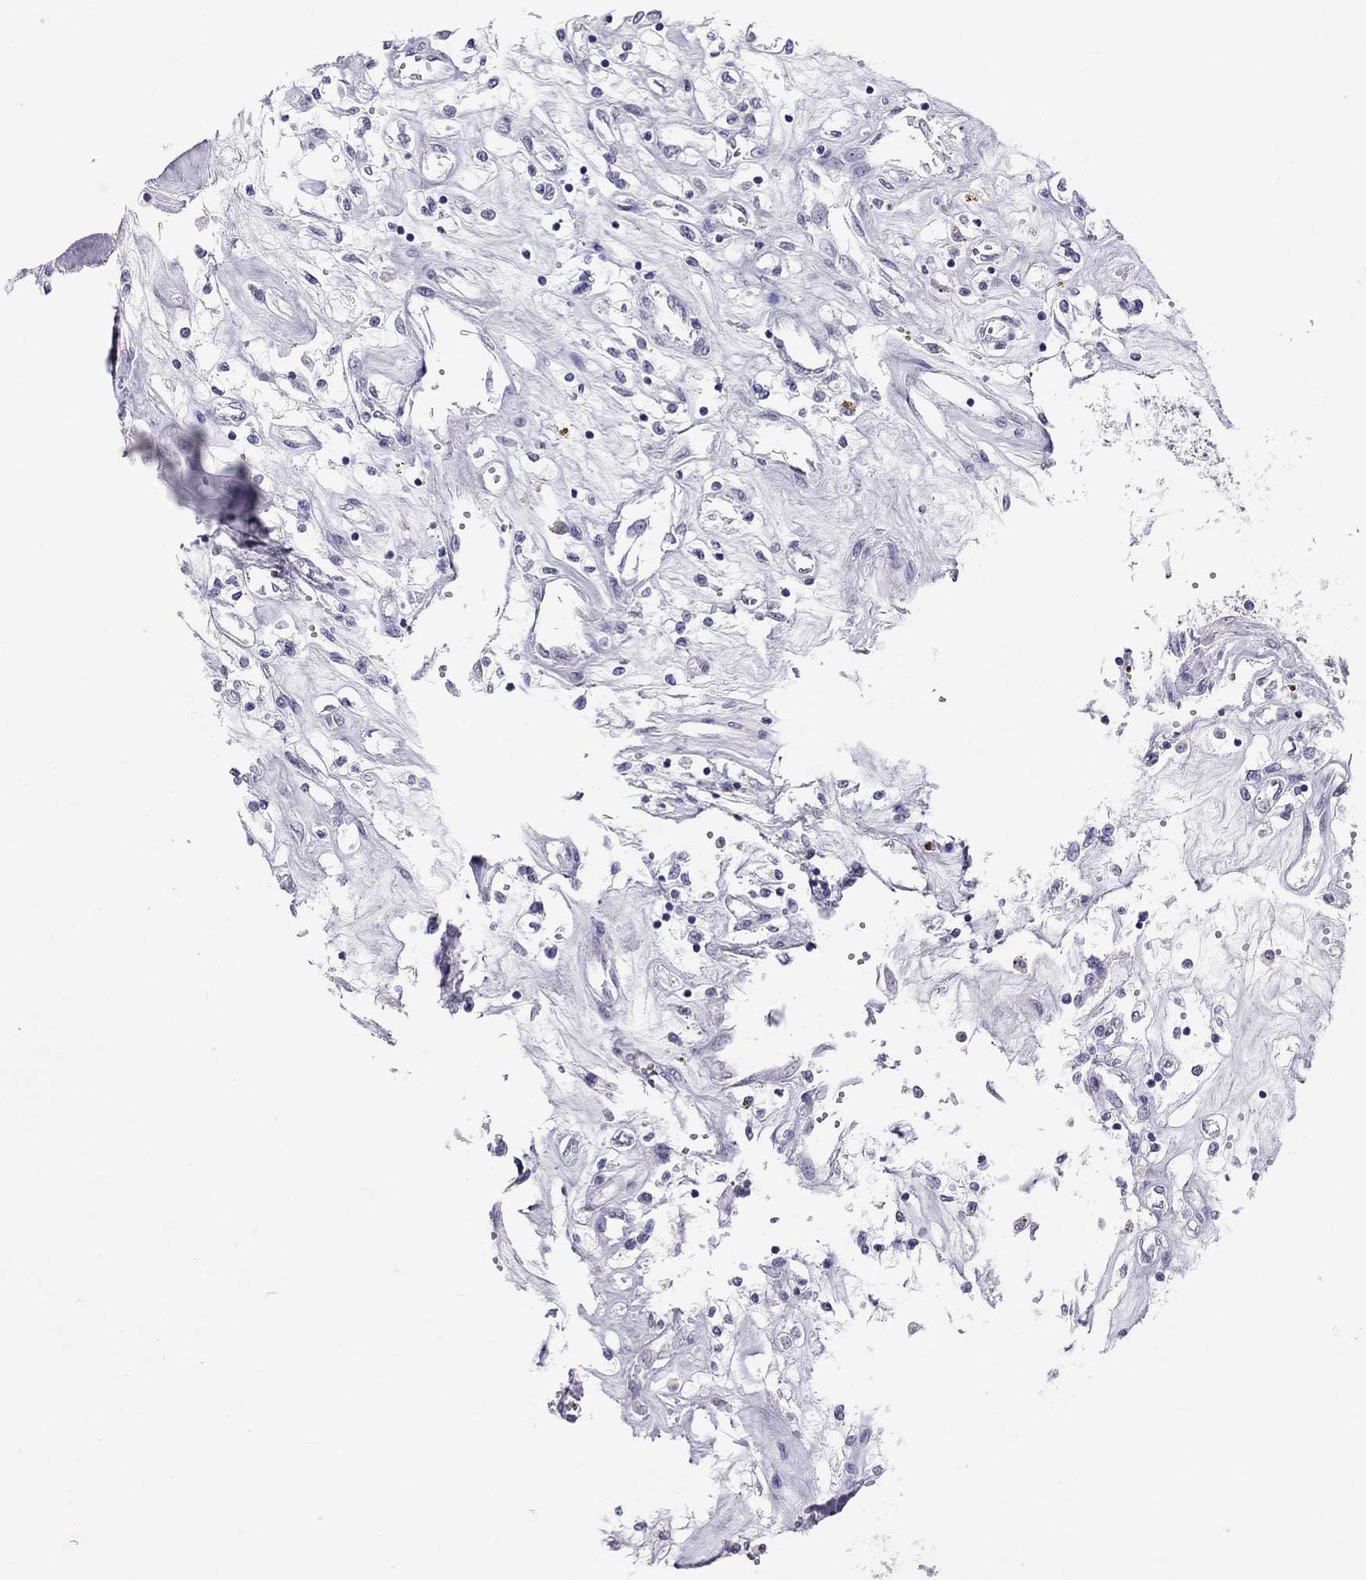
{"staining": {"intensity": "negative", "quantity": "none", "location": "none"}, "tissue": "renal cancer", "cell_type": "Tumor cells", "image_type": "cancer", "snomed": [{"axis": "morphology", "description": "Adenocarcinoma, NOS"}, {"axis": "topography", "description": "Kidney"}], "caption": "Immunohistochemistry (IHC) histopathology image of neoplastic tissue: human renal cancer (adenocarcinoma) stained with DAB (3,3'-diaminobenzidine) shows no significant protein positivity in tumor cells.", "gene": "PSMB11", "patient": {"sex": "female", "age": 59}}